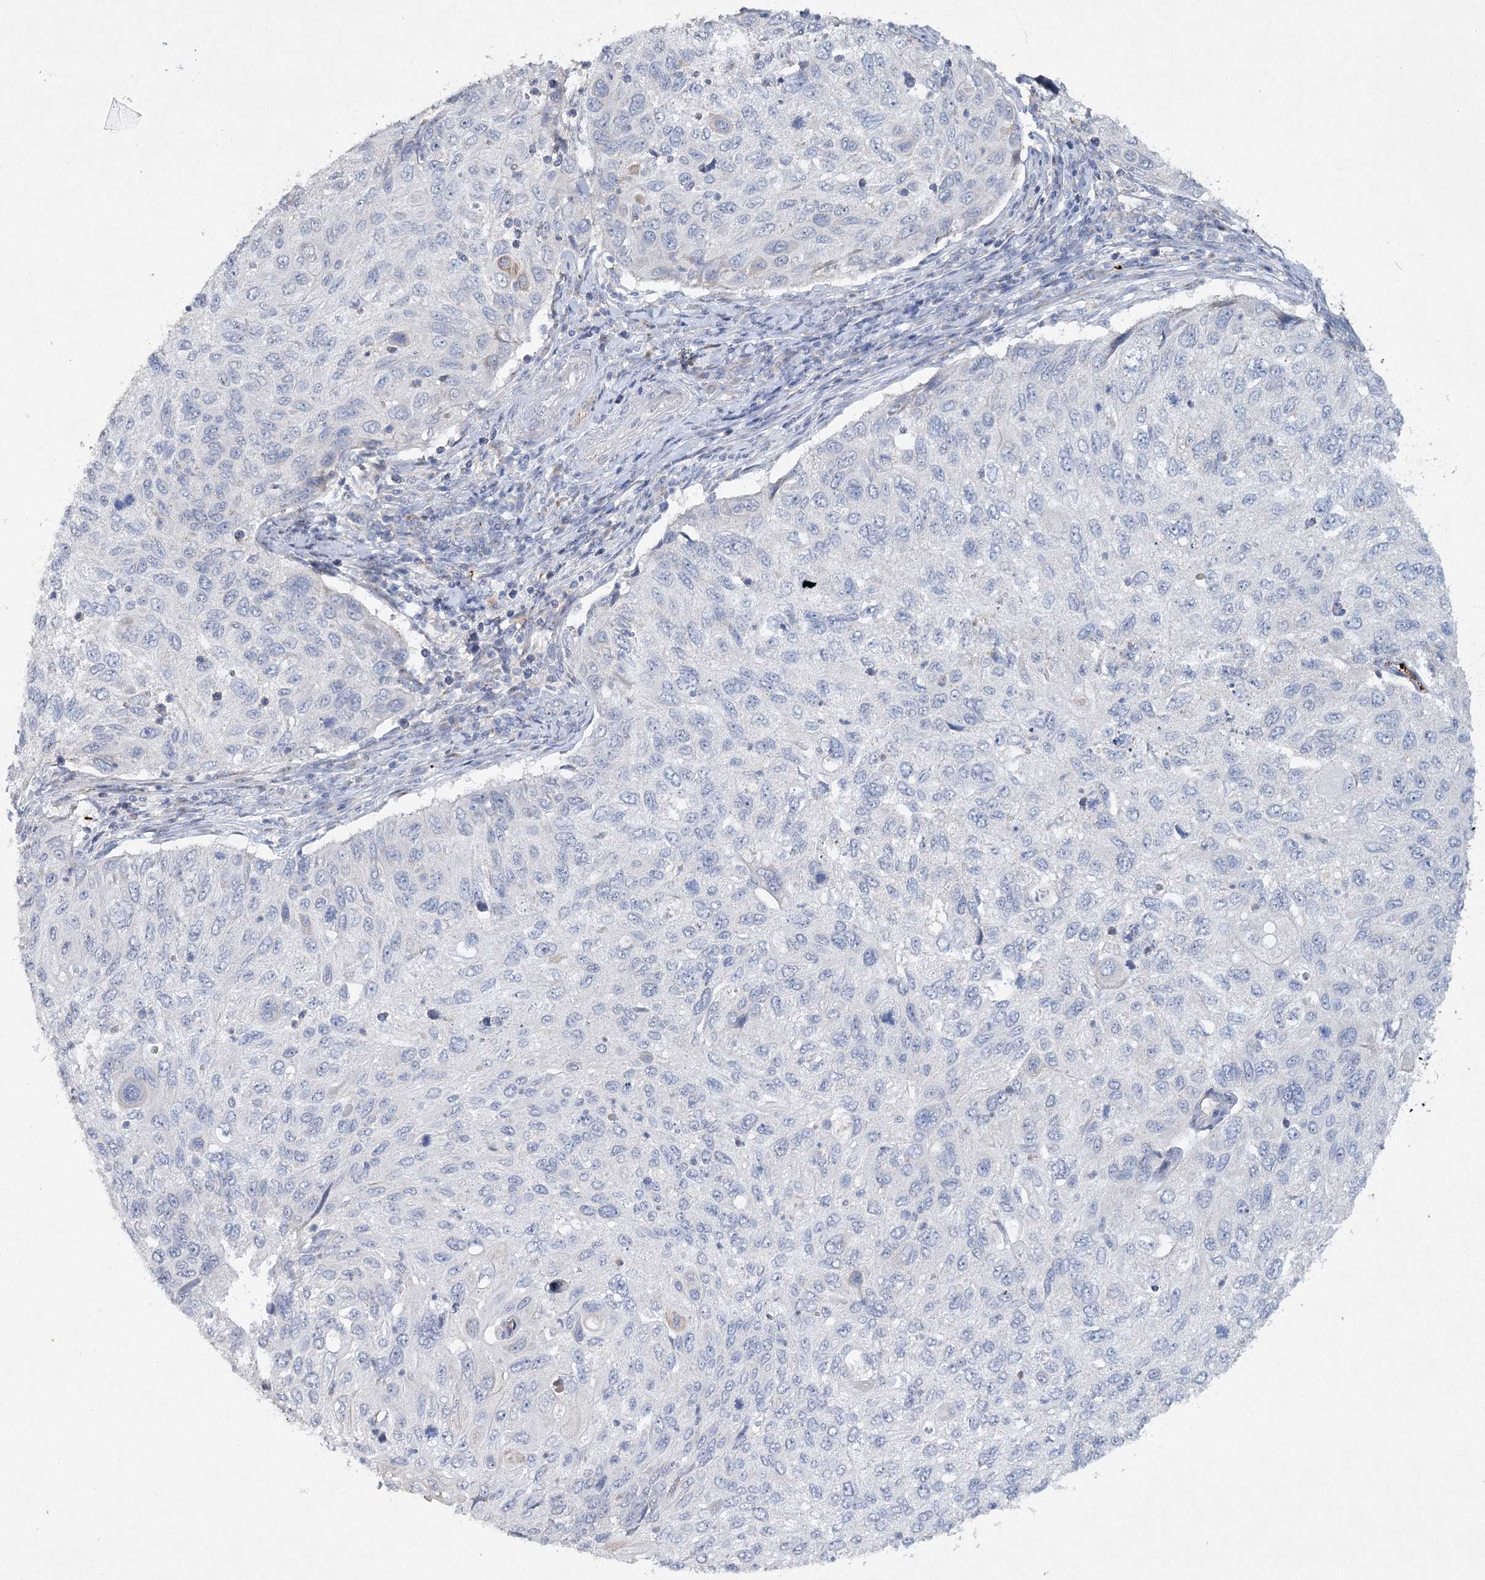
{"staining": {"intensity": "negative", "quantity": "none", "location": "none"}, "tissue": "cervical cancer", "cell_type": "Tumor cells", "image_type": "cancer", "snomed": [{"axis": "morphology", "description": "Squamous cell carcinoma, NOS"}, {"axis": "topography", "description": "Cervix"}], "caption": "DAB (3,3'-diaminobenzidine) immunohistochemical staining of squamous cell carcinoma (cervical) exhibits no significant staining in tumor cells.", "gene": "RFX6", "patient": {"sex": "female", "age": 70}}